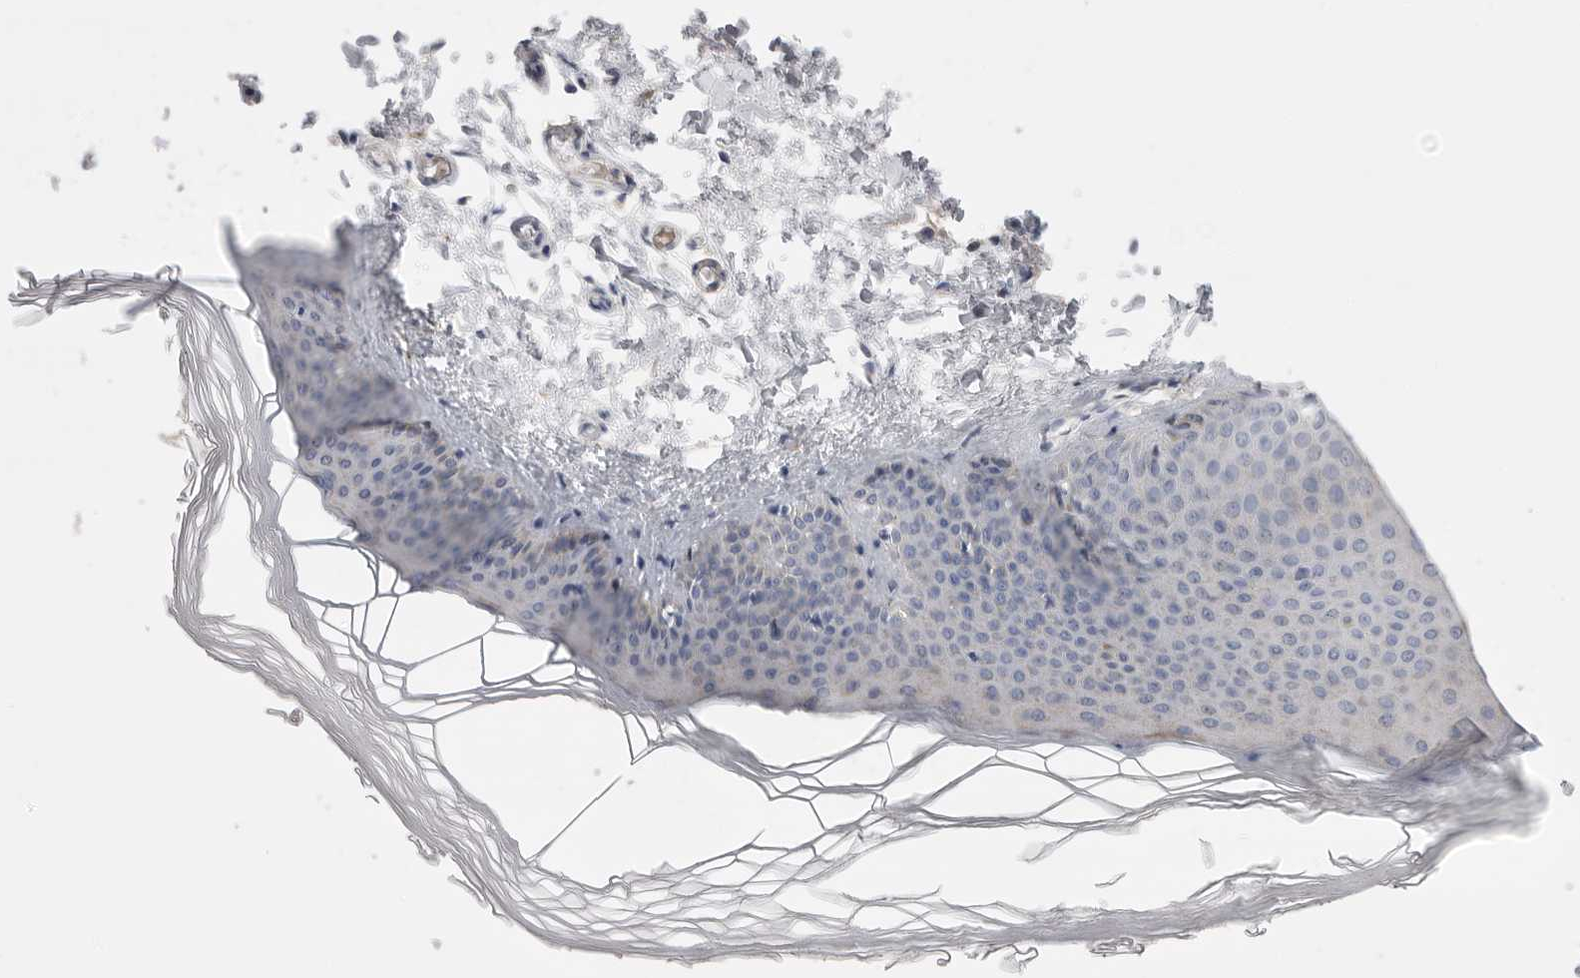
{"staining": {"intensity": "negative", "quantity": "none", "location": "none"}, "tissue": "skin", "cell_type": "Fibroblasts", "image_type": "normal", "snomed": [{"axis": "morphology", "description": "Normal tissue, NOS"}, {"axis": "topography", "description": "Skin"}], "caption": "The IHC image has no significant positivity in fibroblasts of skin.", "gene": "CCDC126", "patient": {"sex": "female", "age": 27}}